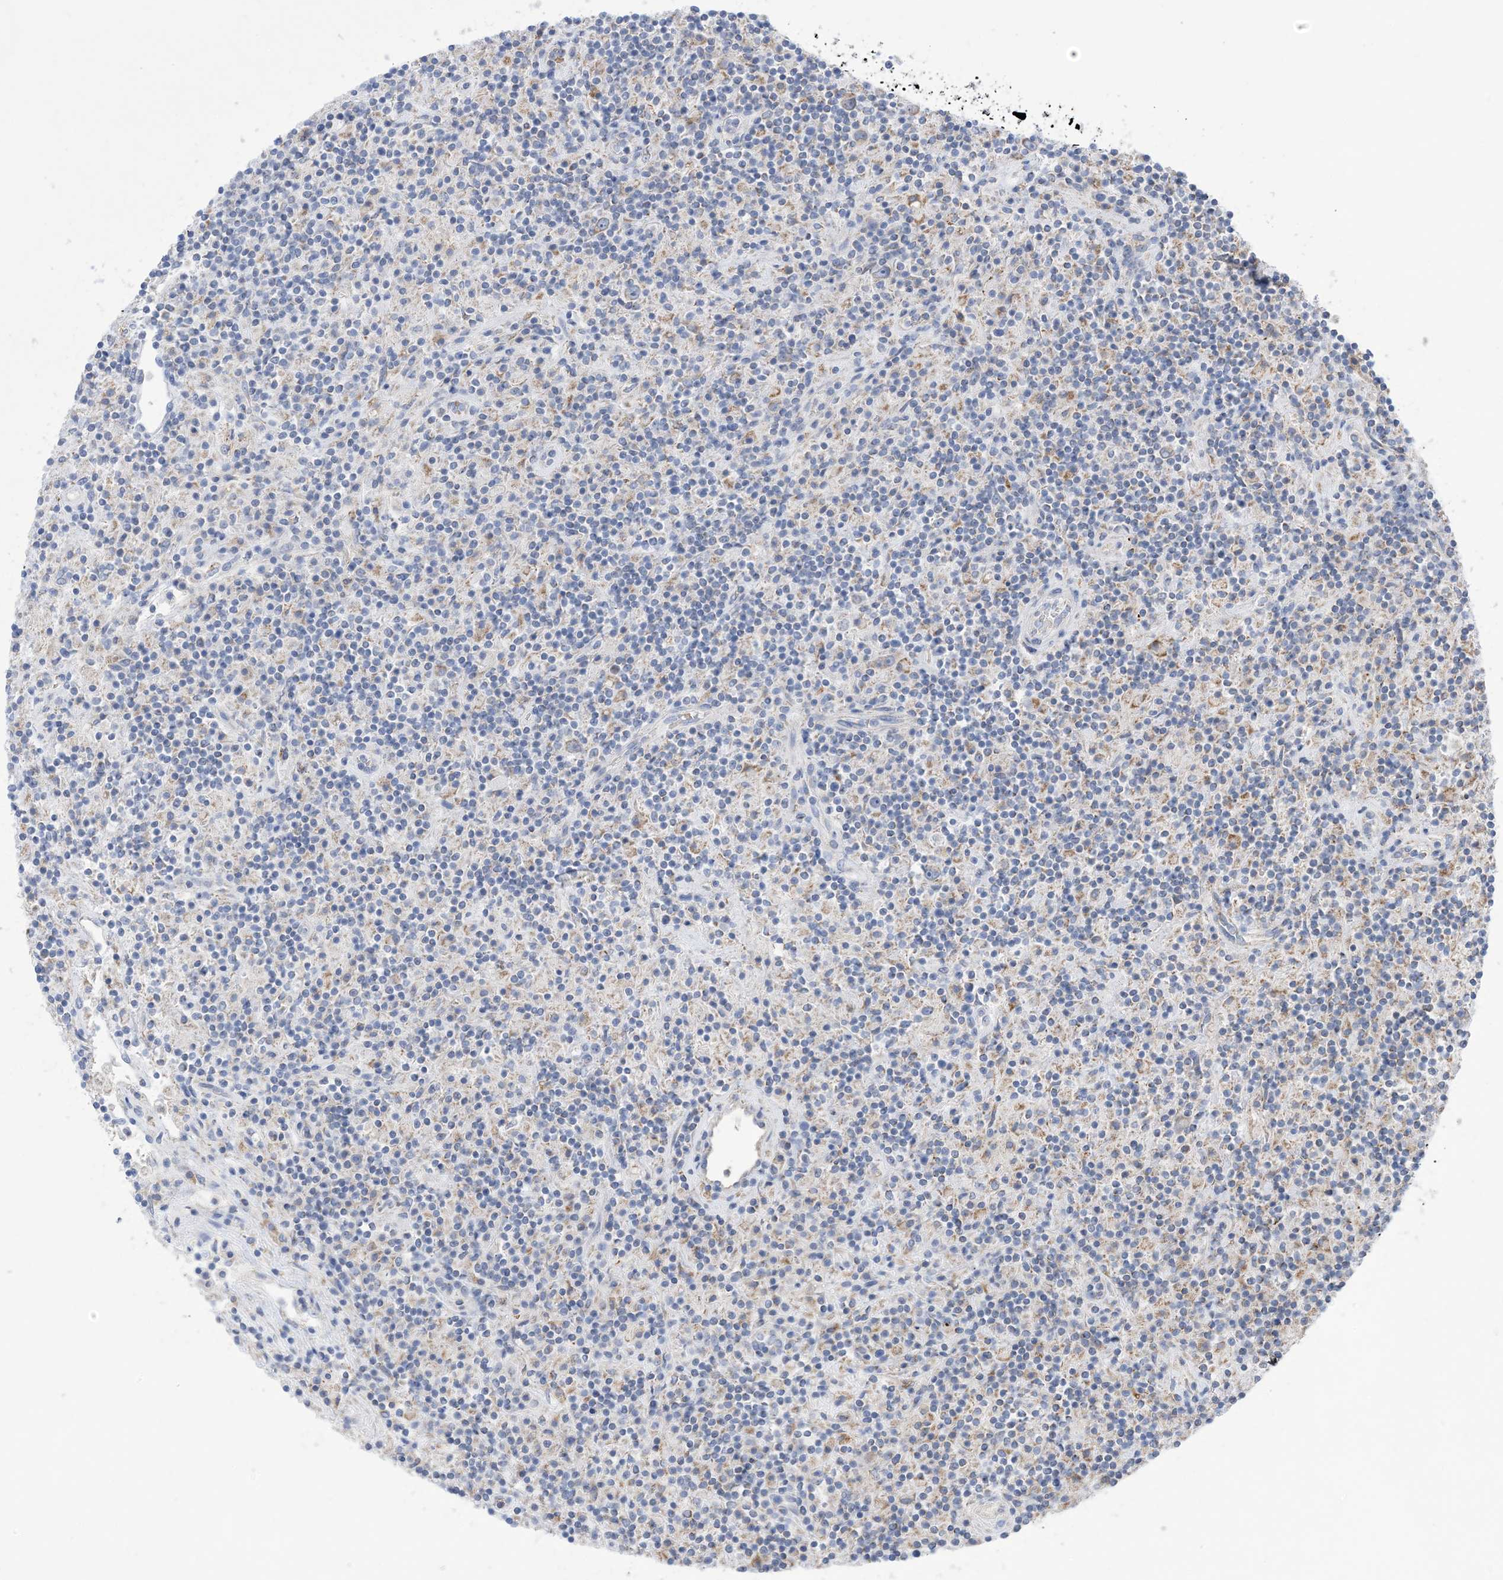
{"staining": {"intensity": "negative", "quantity": "none", "location": "none"}, "tissue": "lymphoma", "cell_type": "Tumor cells", "image_type": "cancer", "snomed": [{"axis": "morphology", "description": "Hodgkin's disease, NOS"}, {"axis": "topography", "description": "Lymph node"}], "caption": "Lymphoma was stained to show a protein in brown. There is no significant staining in tumor cells. (Stains: DAB IHC with hematoxylin counter stain, Microscopy: brightfield microscopy at high magnification).", "gene": "CLEC16A", "patient": {"sex": "male", "age": 70}}